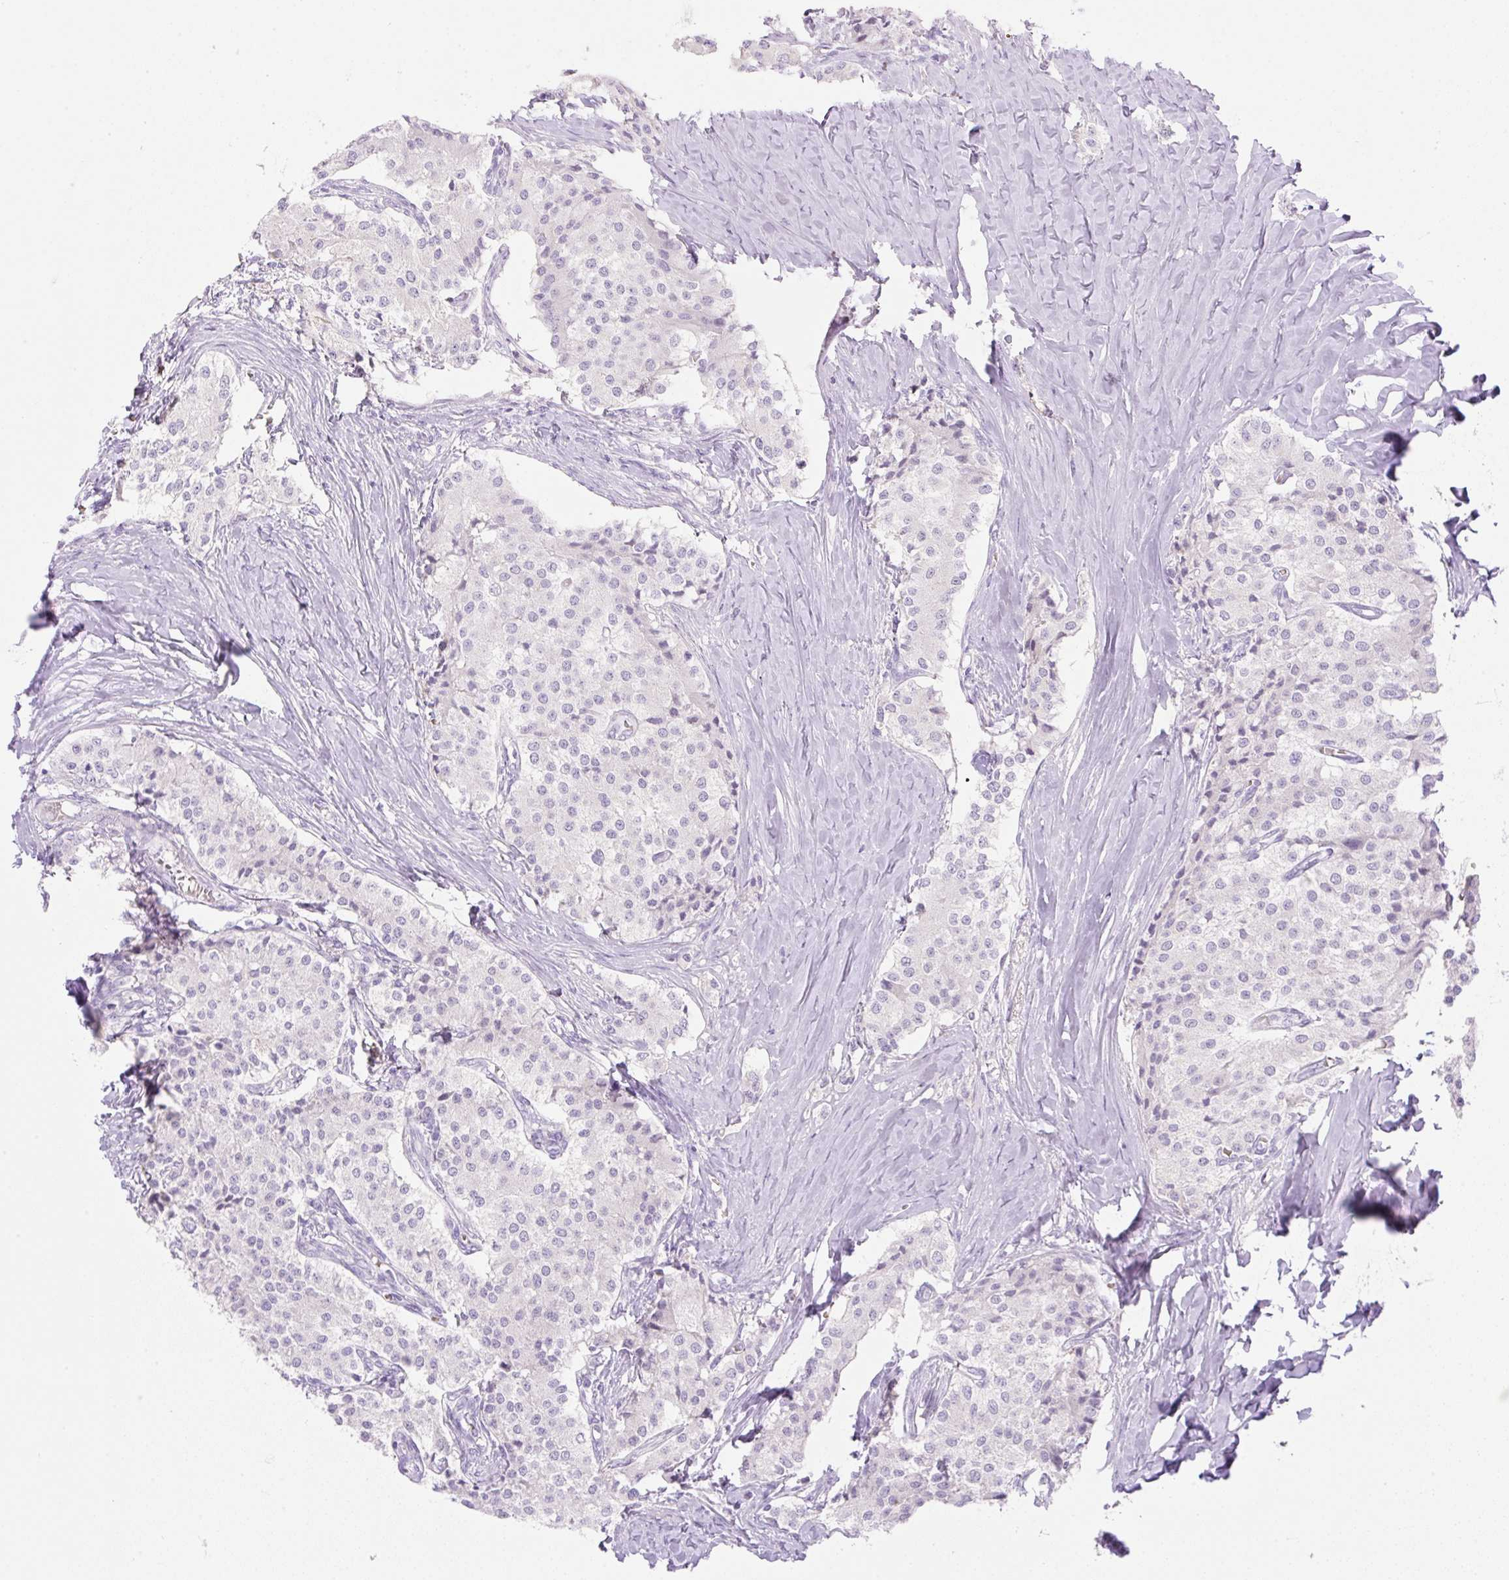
{"staining": {"intensity": "negative", "quantity": "none", "location": "none"}, "tissue": "carcinoid", "cell_type": "Tumor cells", "image_type": "cancer", "snomed": [{"axis": "morphology", "description": "Carcinoid, malignant, NOS"}, {"axis": "topography", "description": "Colon"}], "caption": "Tumor cells are negative for brown protein staining in carcinoid.", "gene": "CDX1", "patient": {"sex": "female", "age": 52}}